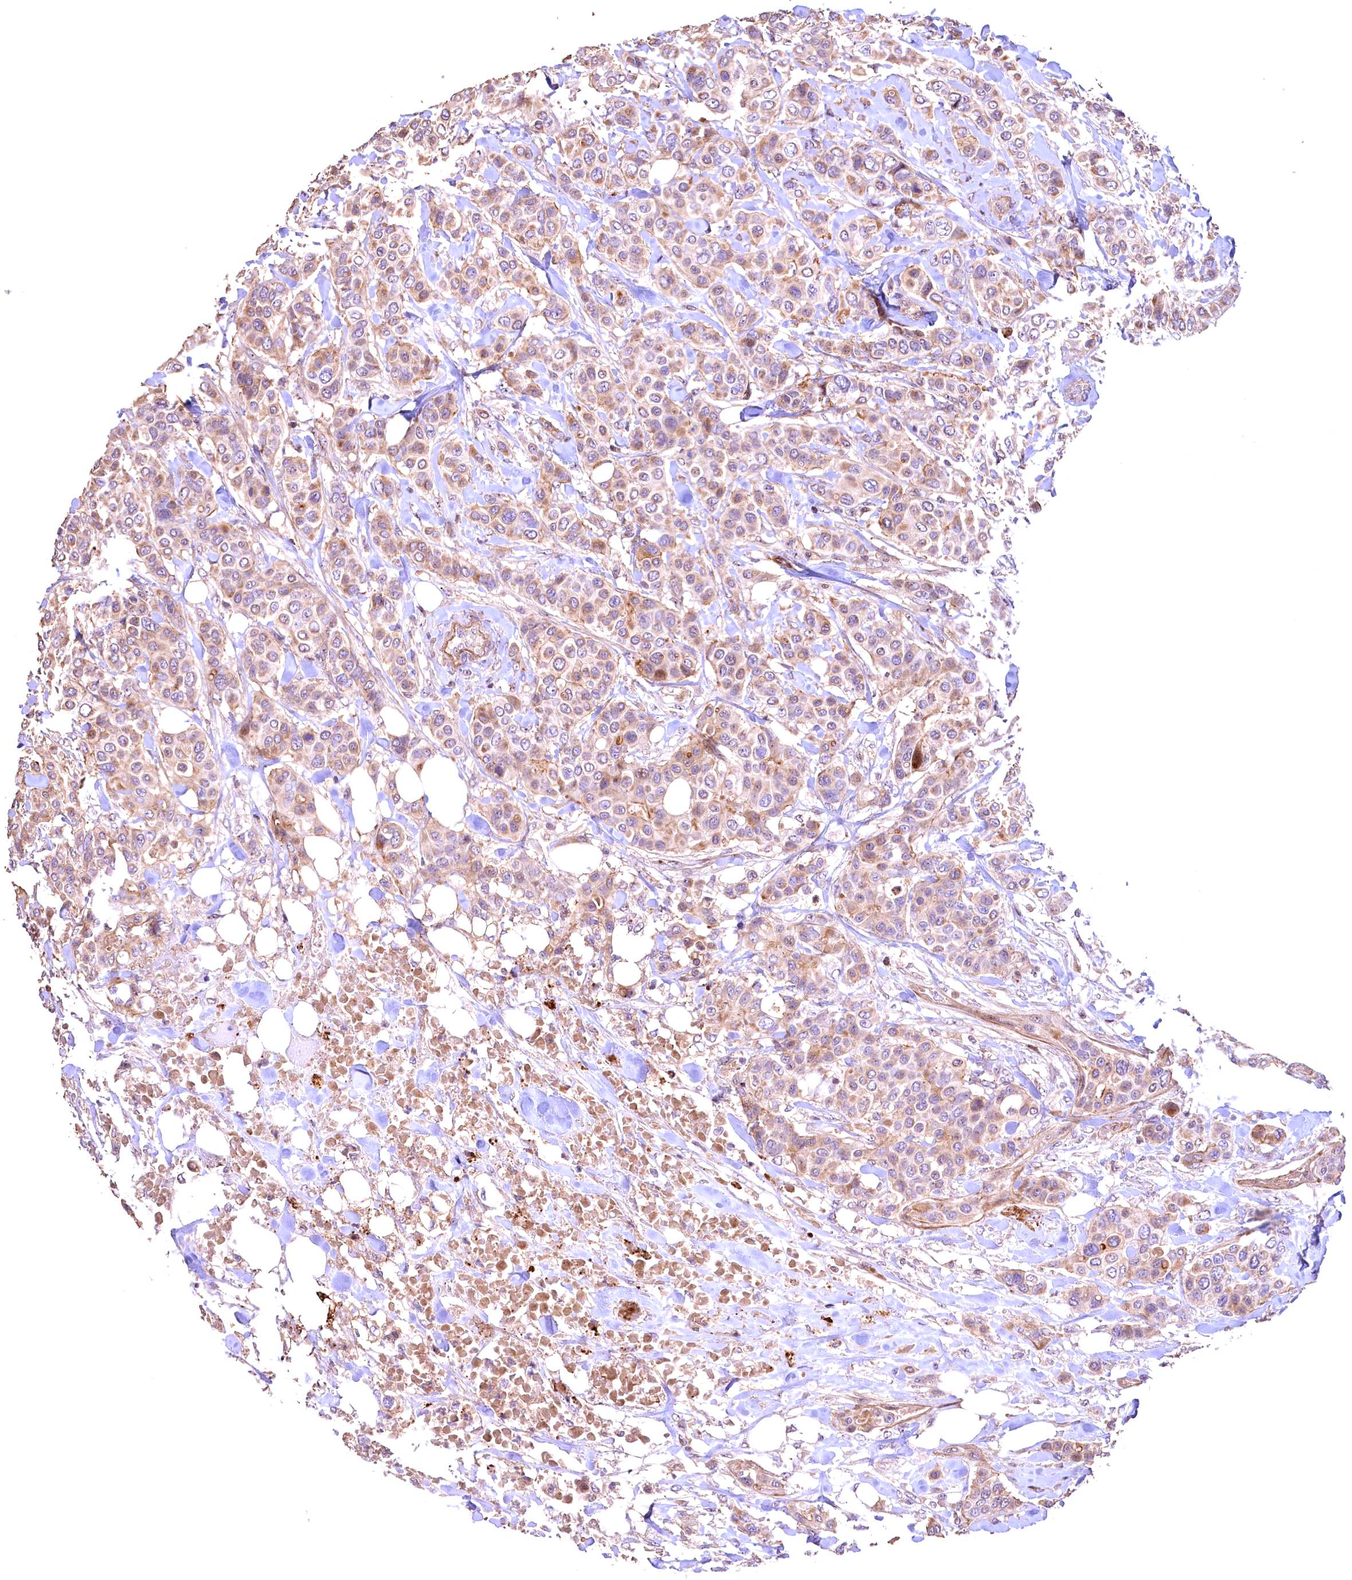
{"staining": {"intensity": "moderate", "quantity": "<25%", "location": "cytoplasmic/membranous"}, "tissue": "breast cancer", "cell_type": "Tumor cells", "image_type": "cancer", "snomed": [{"axis": "morphology", "description": "Lobular carcinoma"}, {"axis": "topography", "description": "Breast"}], "caption": "Breast cancer tissue reveals moderate cytoplasmic/membranous staining in approximately <25% of tumor cells, visualized by immunohistochemistry.", "gene": "FUZ", "patient": {"sex": "female", "age": 51}}